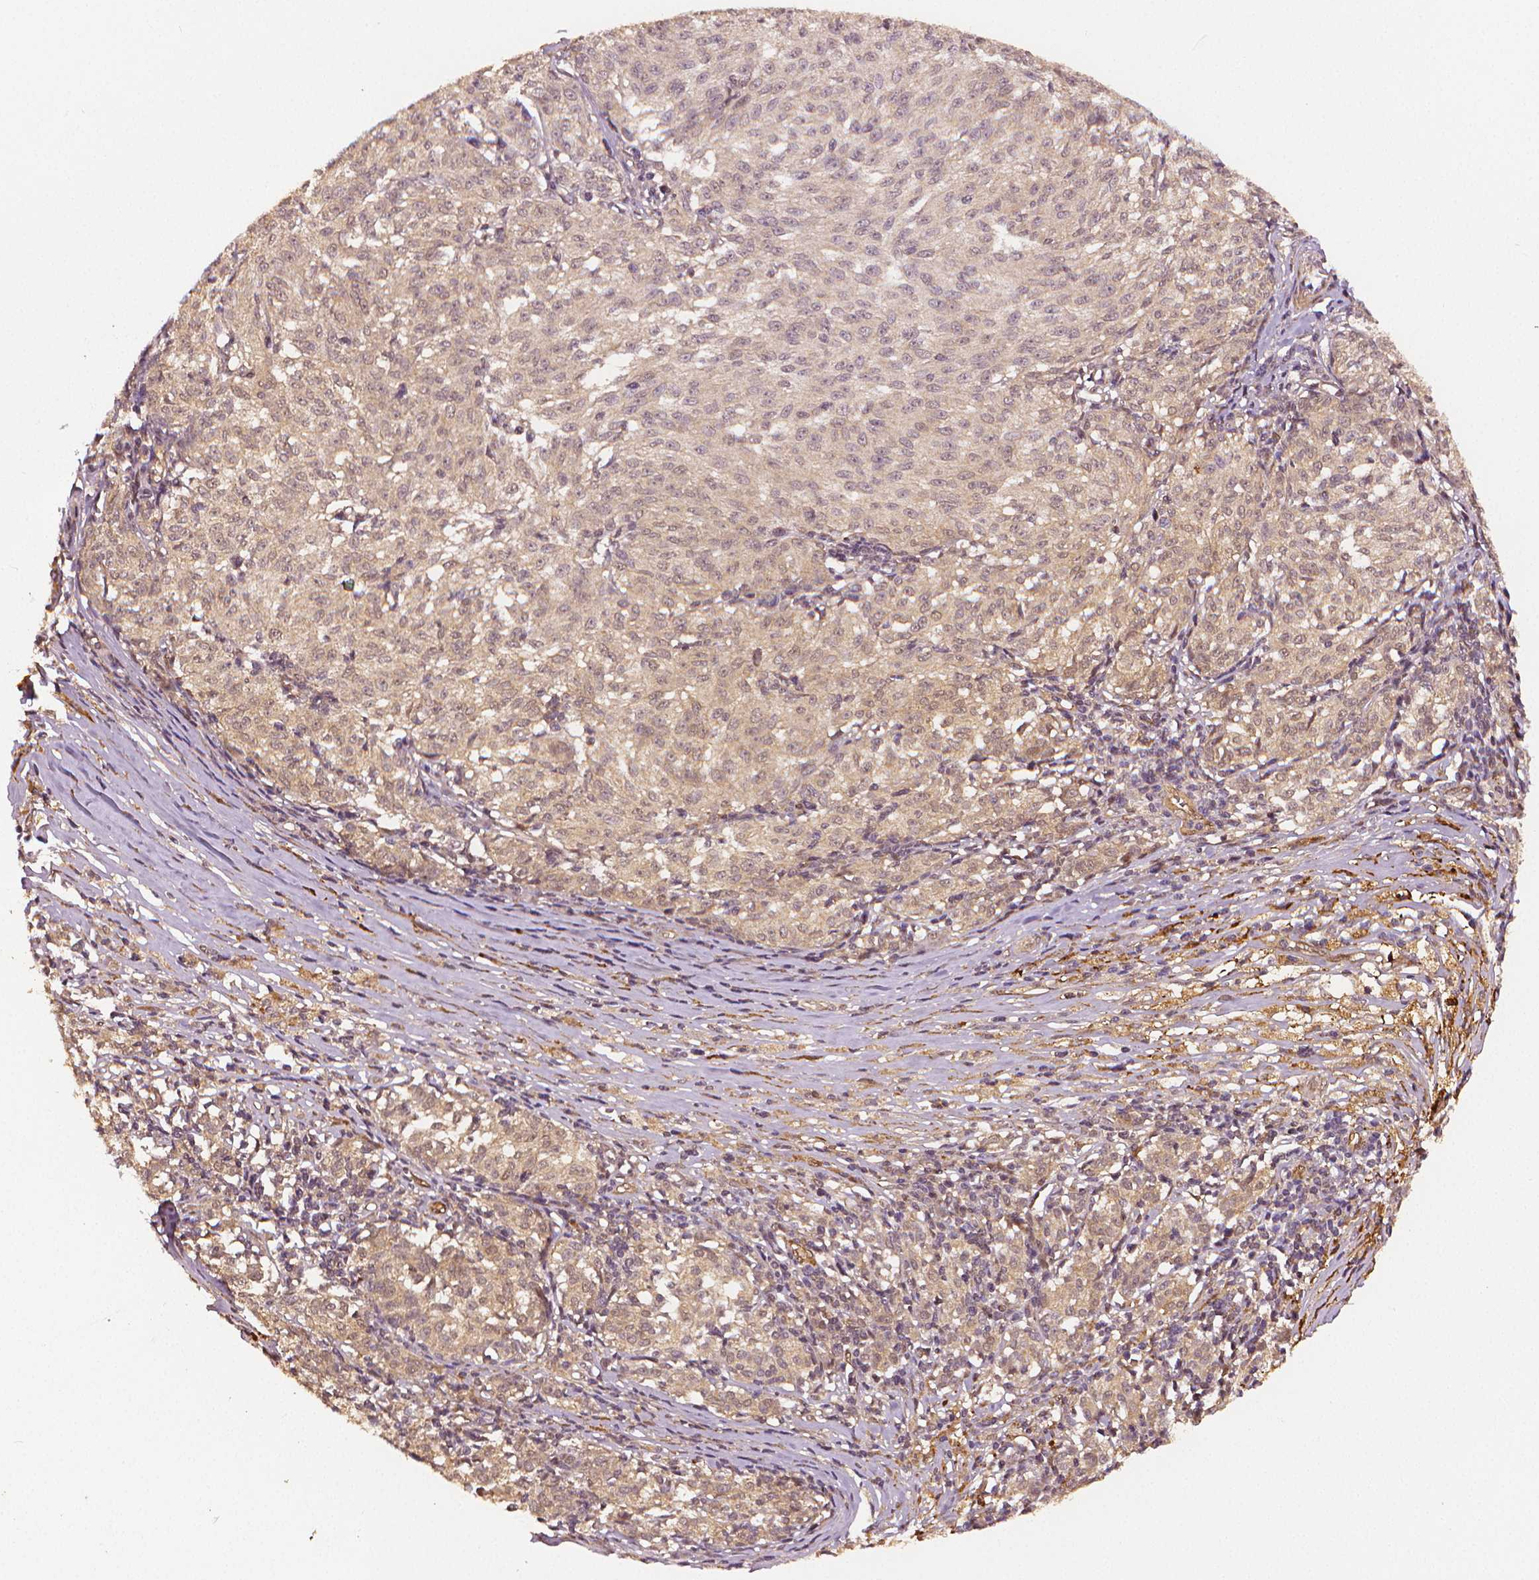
{"staining": {"intensity": "weak", "quantity": "25%-75%", "location": "cytoplasmic/membranous"}, "tissue": "melanoma", "cell_type": "Tumor cells", "image_type": "cancer", "snomed": [{"axis": "morphology", "description": "Malignant melanoma, NOS"}, {"axis": "topography", "description": "Skin"}], "caption": "Immunohistochemical staining of melanoma reveals low levels of weak cytoplasmic/membranous positivity in about 25%-75% of tumor cells.", "gene": "STAT3", "patient": {"sex": "female", "age": 72}}